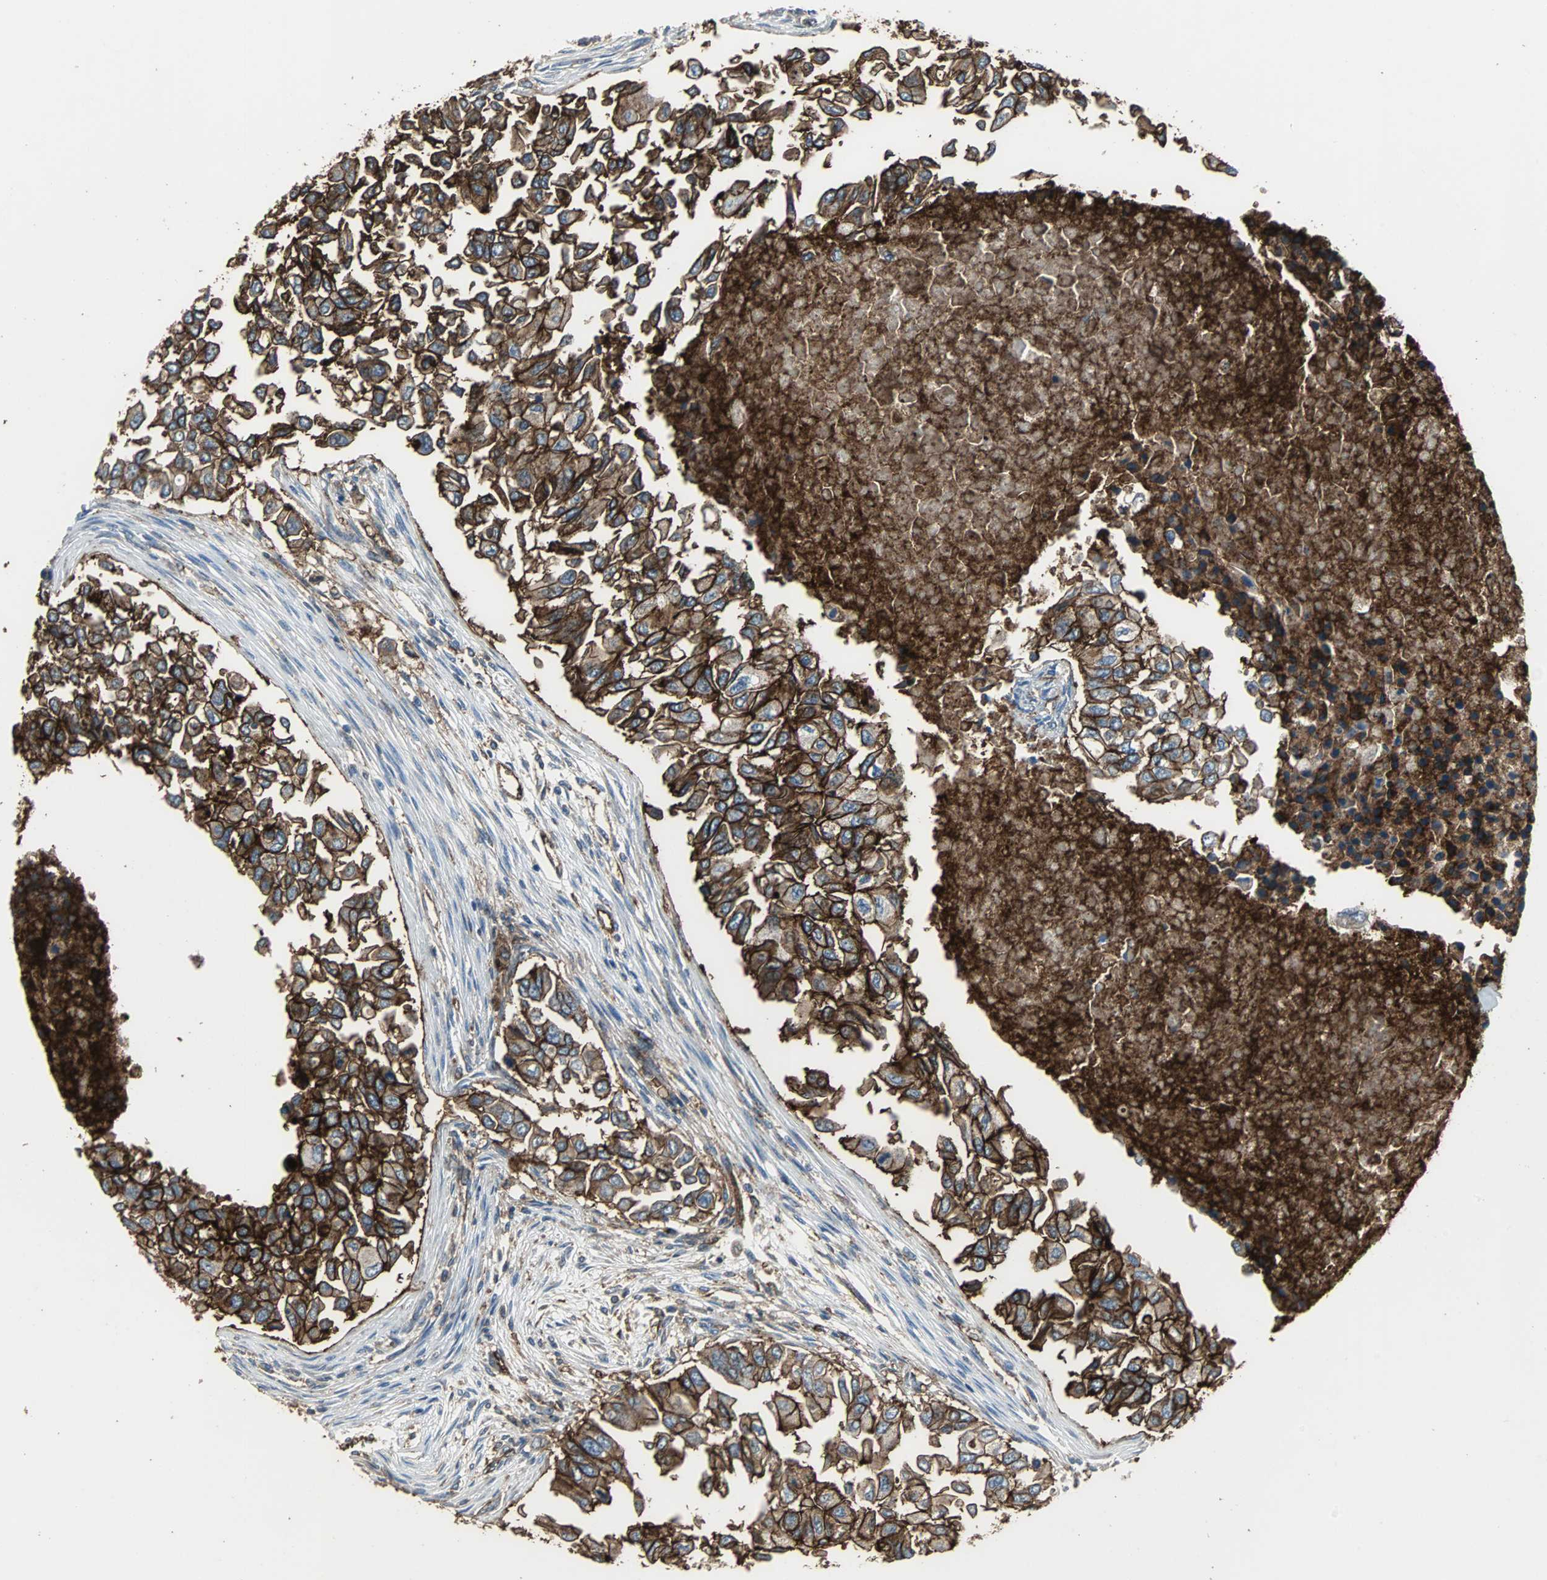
{"staining": {"intensity": "strong", "quantity": ">75%", "location": "cytoplasmic/membranous"}, "tissue": "breast cancer", "cell_type": "Tumor cells", "image_type": "cancer", "snomed": [{"axis": "morphology", "description": "Normal tissue, NOS"}, {"axis": "morphology", "description": "Duct carcinoma"}, {"axis": "topography", "description": "Breast"}], "caption": "Breast cancer stained with immunohistochemistry shows strong cytoplasmic/membranous expression in about >75% of tumor cells.", "gene": "F11R", "patient": {"sex": "female", "age": 49}}